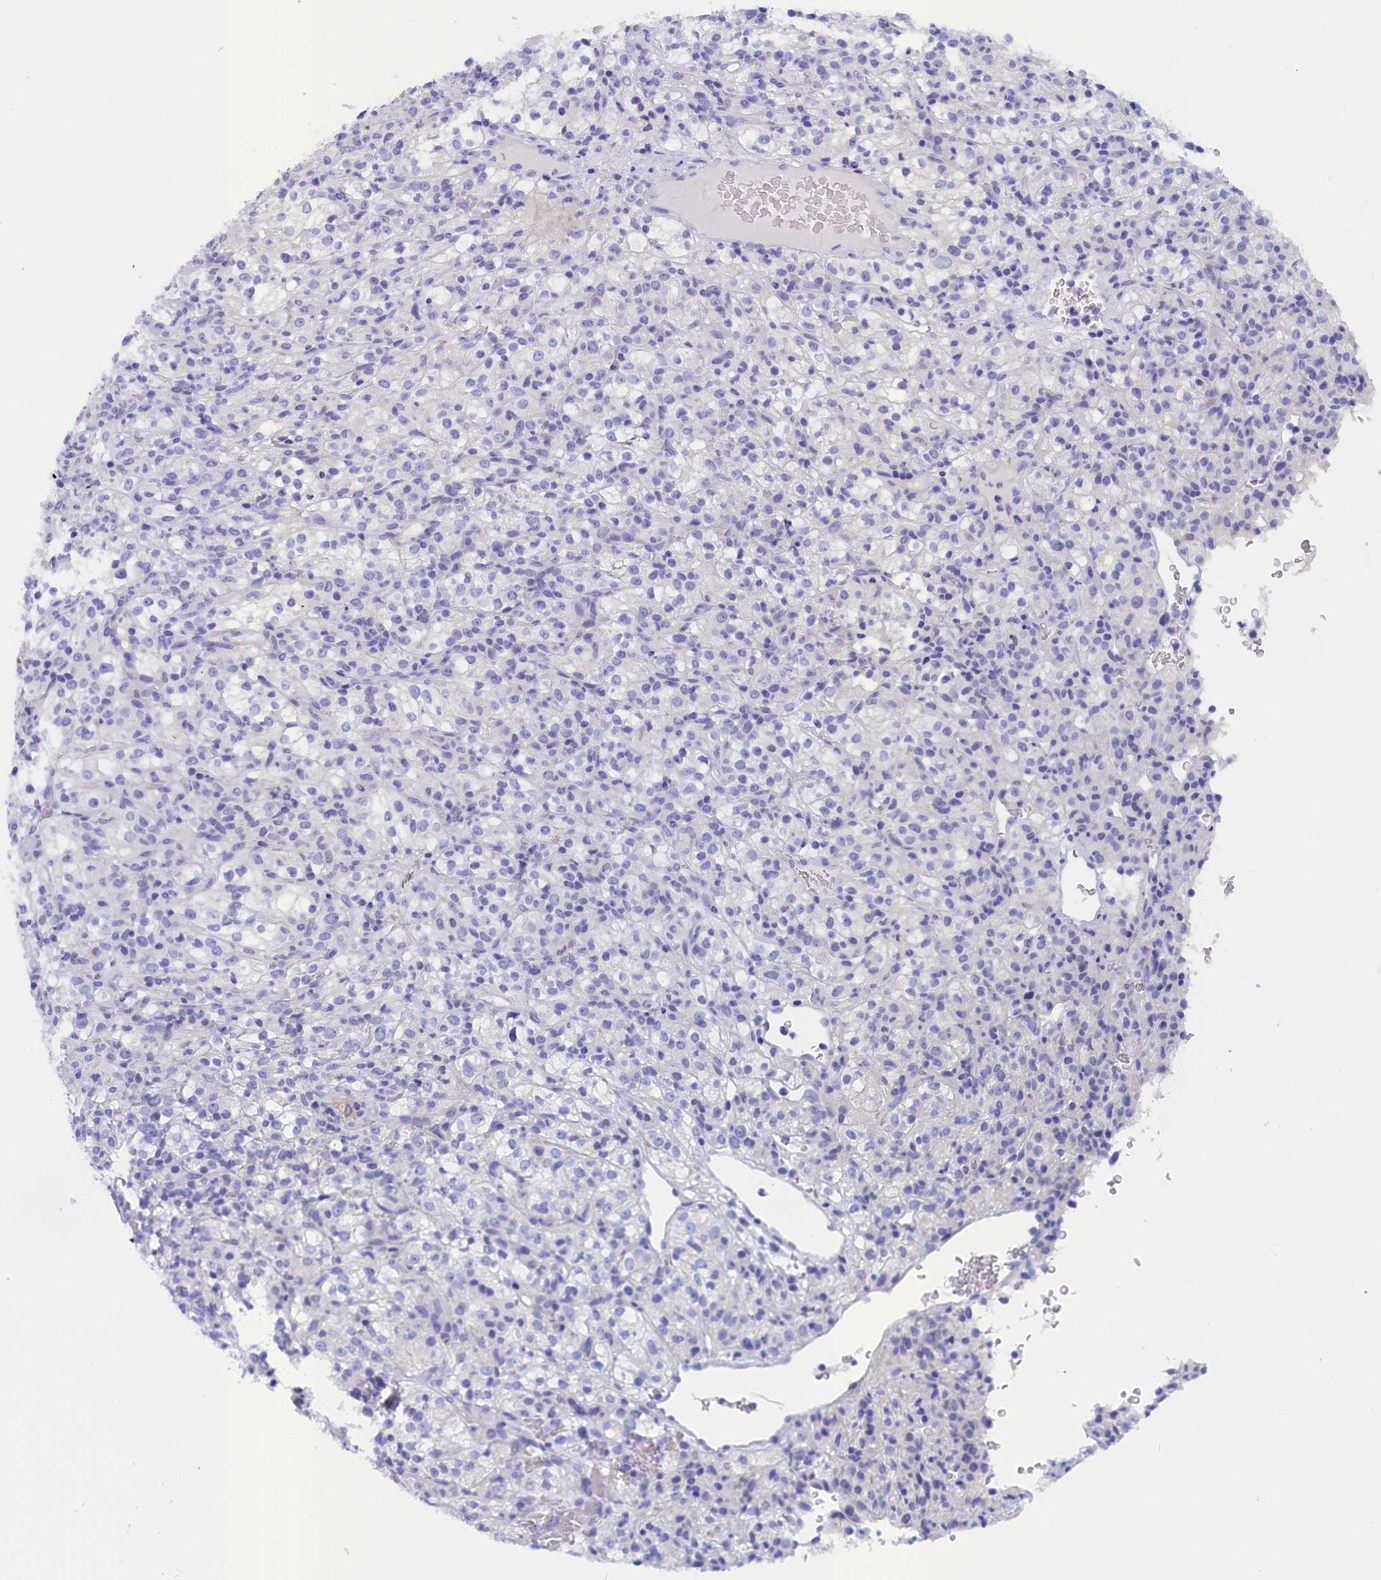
{"staining": {"intensity": "negative", "quantity": "none", "location": "none"}, "tissue": "renal cancer", "cell_type": "Tumor cells", "image_type": "cancer", "snomed": [{"axis": "morphology", "description": "Normal tissue, NOS"}, {"axis": "morphology", "description": "Adenocarcinoma, NOS"}, {"axis": "topography", "description": "Kidney"}], "caption": "Immunohistochemistry histopathology image of human adenocarcinoma (renal) stained for a protein (brown), which reveals no staining in tumor cells.", "gene": "ANKRD2", "patient": {"sex": "female", "age": 72}}